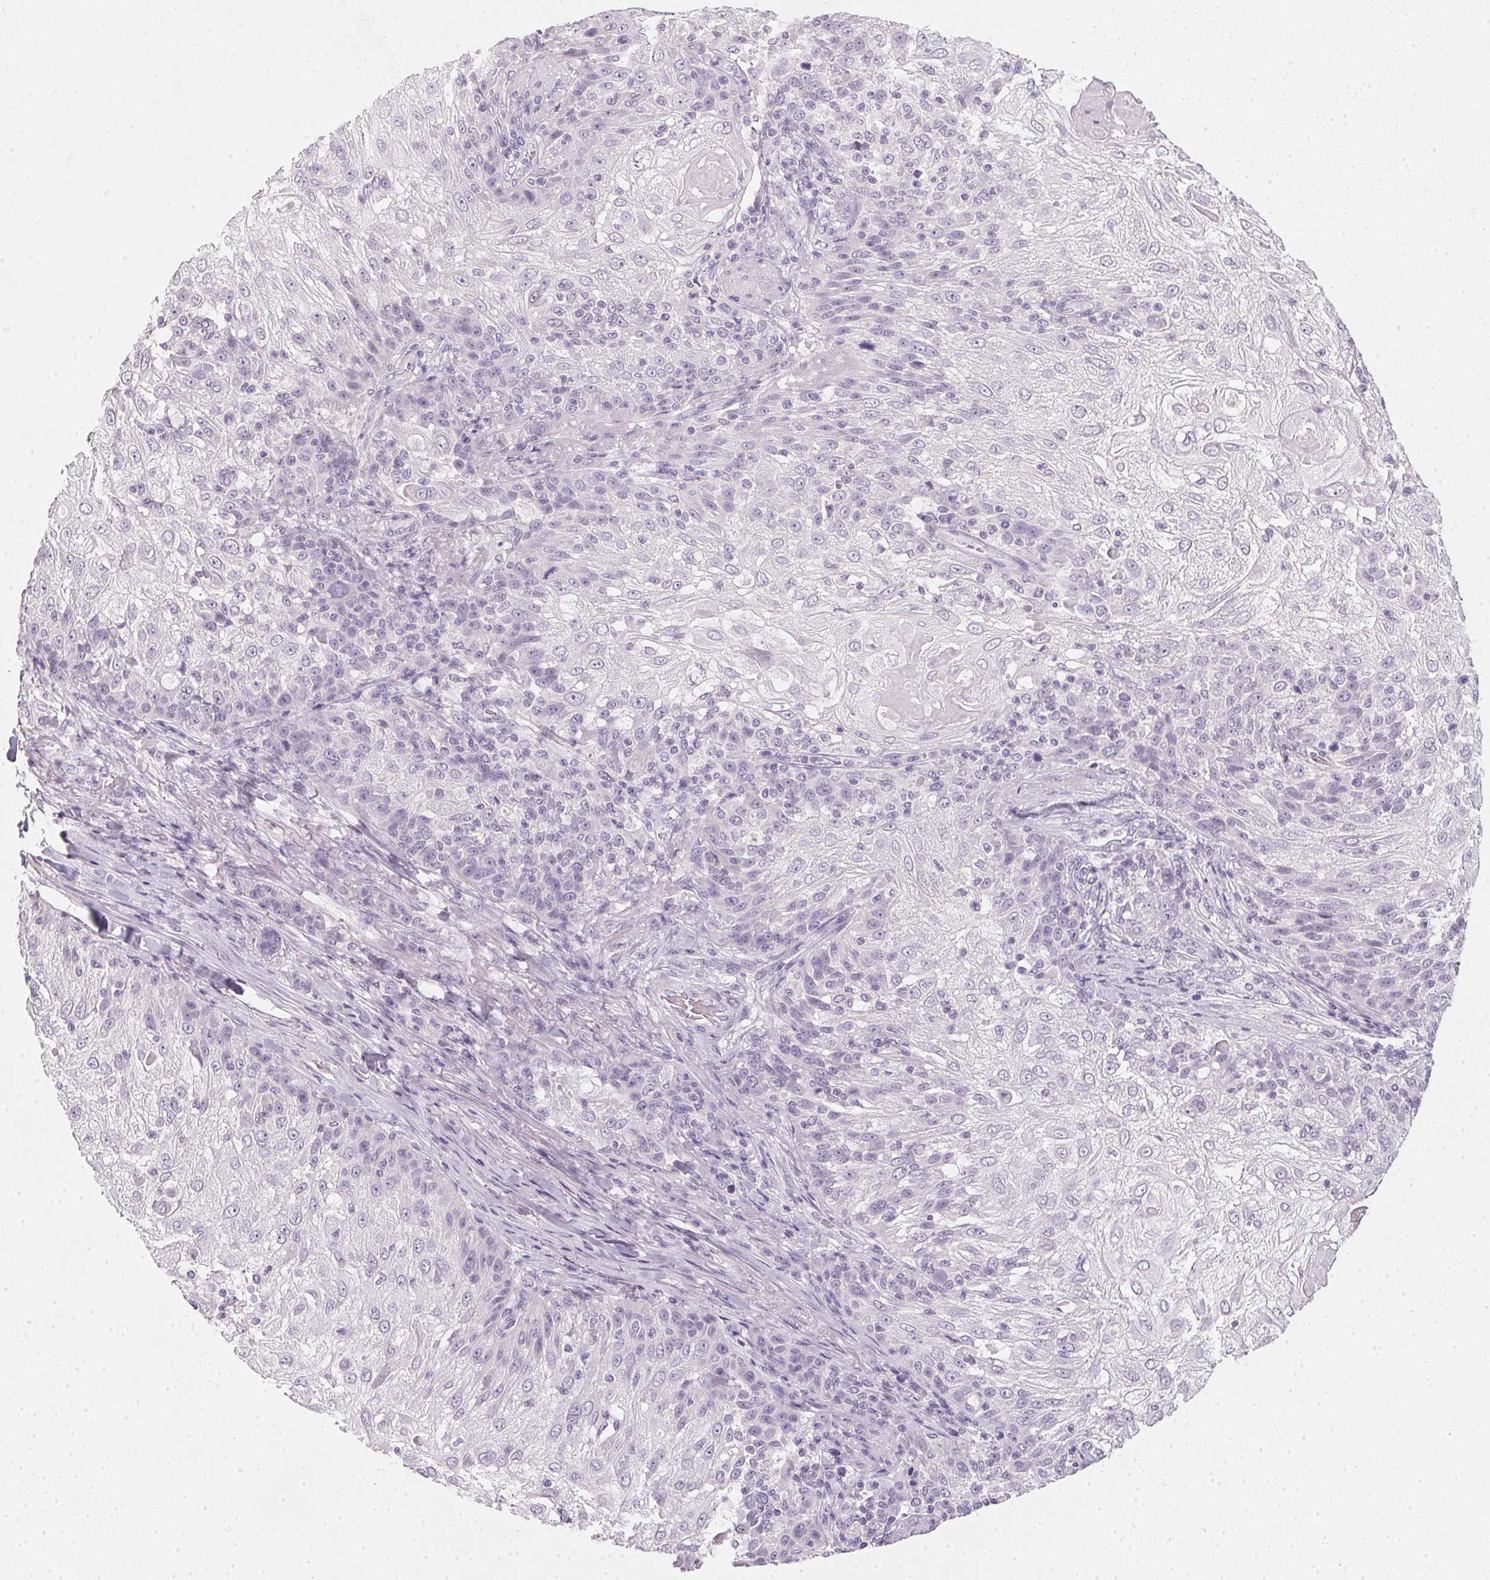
{"staining": {"intensity": "negative", "quantity": "none", "location": "none"}, "tissue": "skin cancer", "cell_type": "Tumor cells", "image_type": "cancer", "snomed": [{"axis": "morphology", "description": "Normal tissue, NOS"}, {"axis": "morphology", "description": "Squamous cell carcinoma, NOS"}, {"axis": "topography", "description": "Skin"}], "caption": "Immunohistochemical staining of human skin cancer exhibits no significant positivity in tumor cells.", "gene": "TMEM72", "patient": {"sex": "female", "age": 83}}